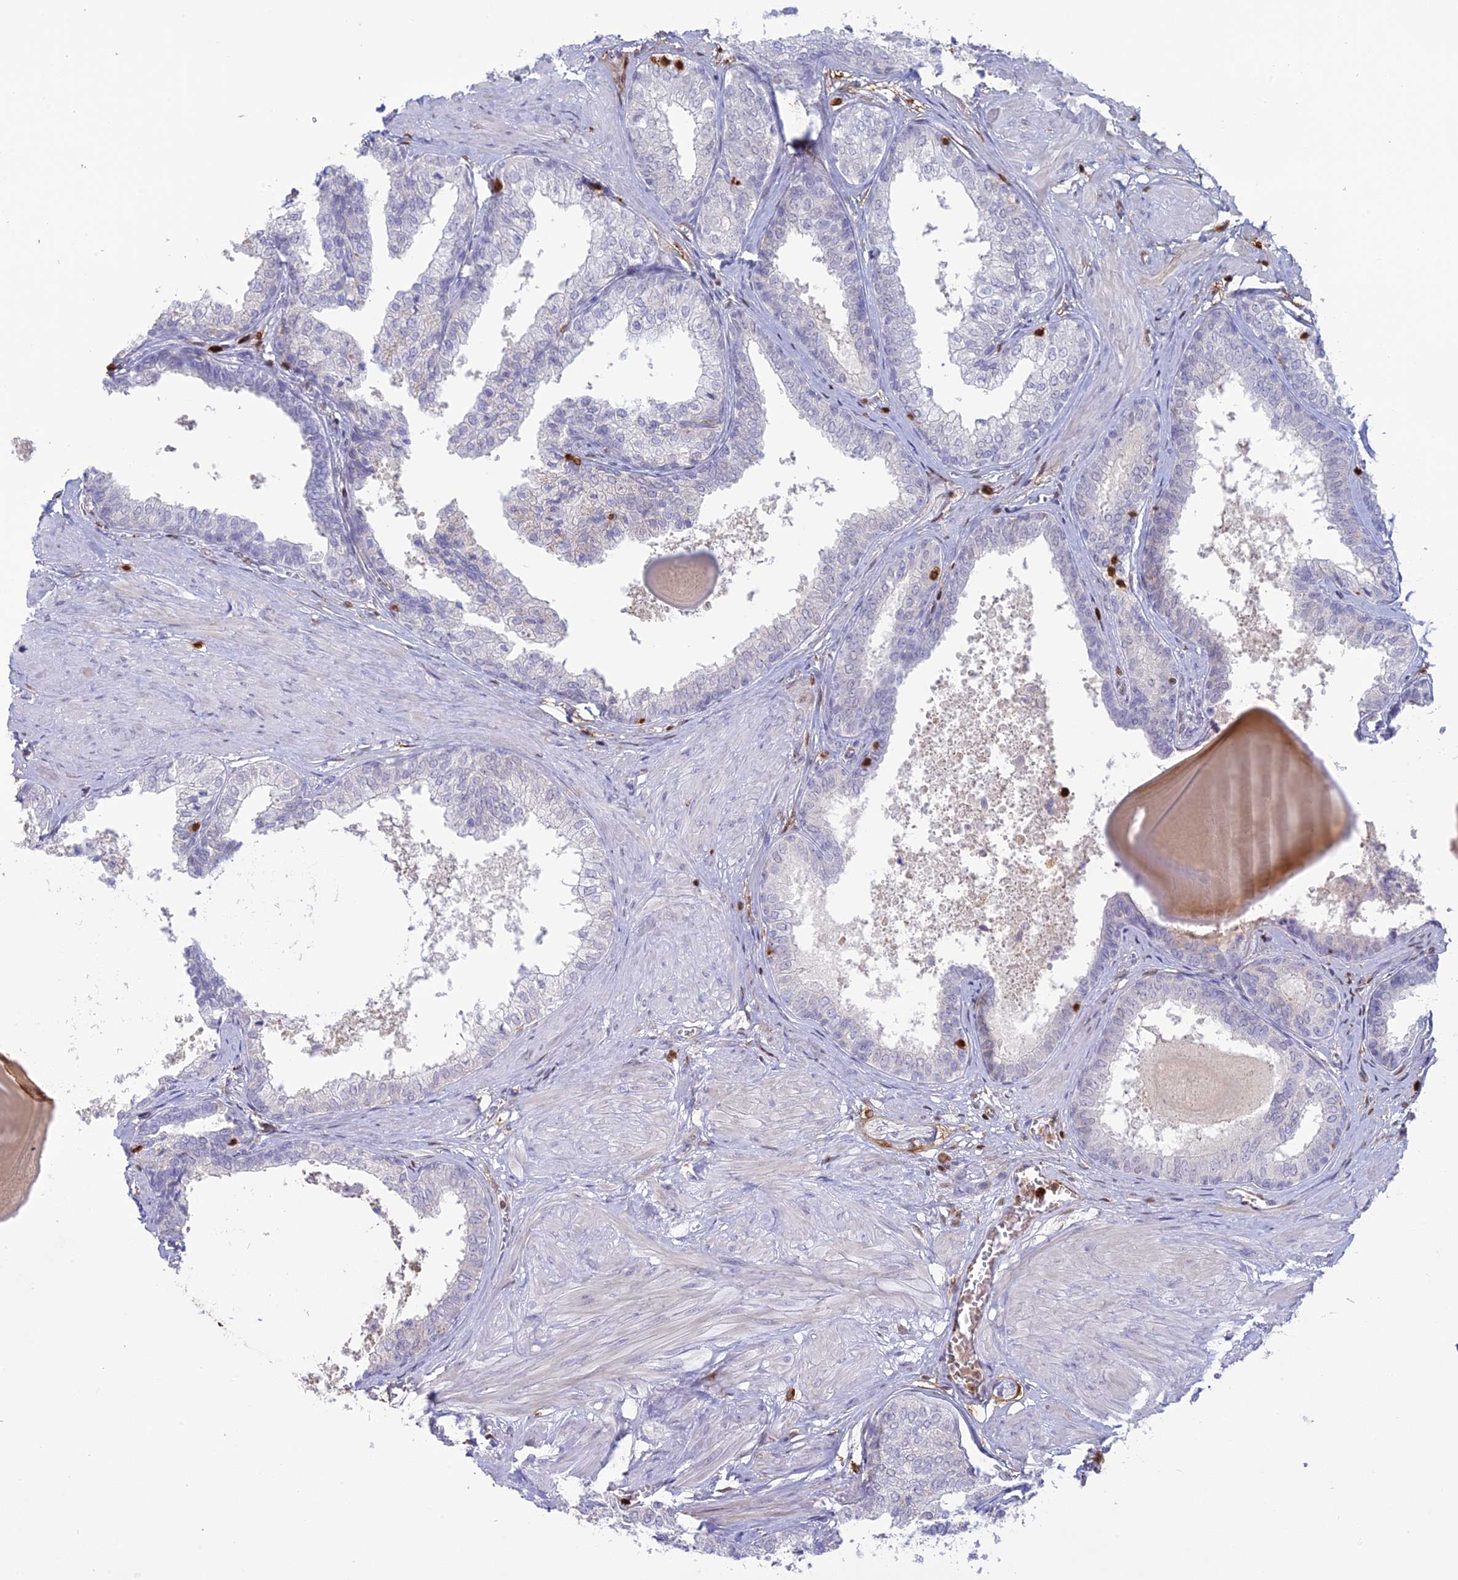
{"staining": {"intensity": "negative", "quantity": "none", "location": "none"}, "tissue": "prostate", "cell_type": "Glandular cells", "image_type": "normal", "snomed": [{"axis": "morphology", "description": "Normal tissue, NOS"}, {"axis": "topography", "description": "Prostate"}], "caption": "Immunohistochemical staining of benign prostate shows no significant positivity in glandular cells. Nuclei are stained in blue.", "gene": "PGBD4", "patient": {"sex": "male", "age": 48}}